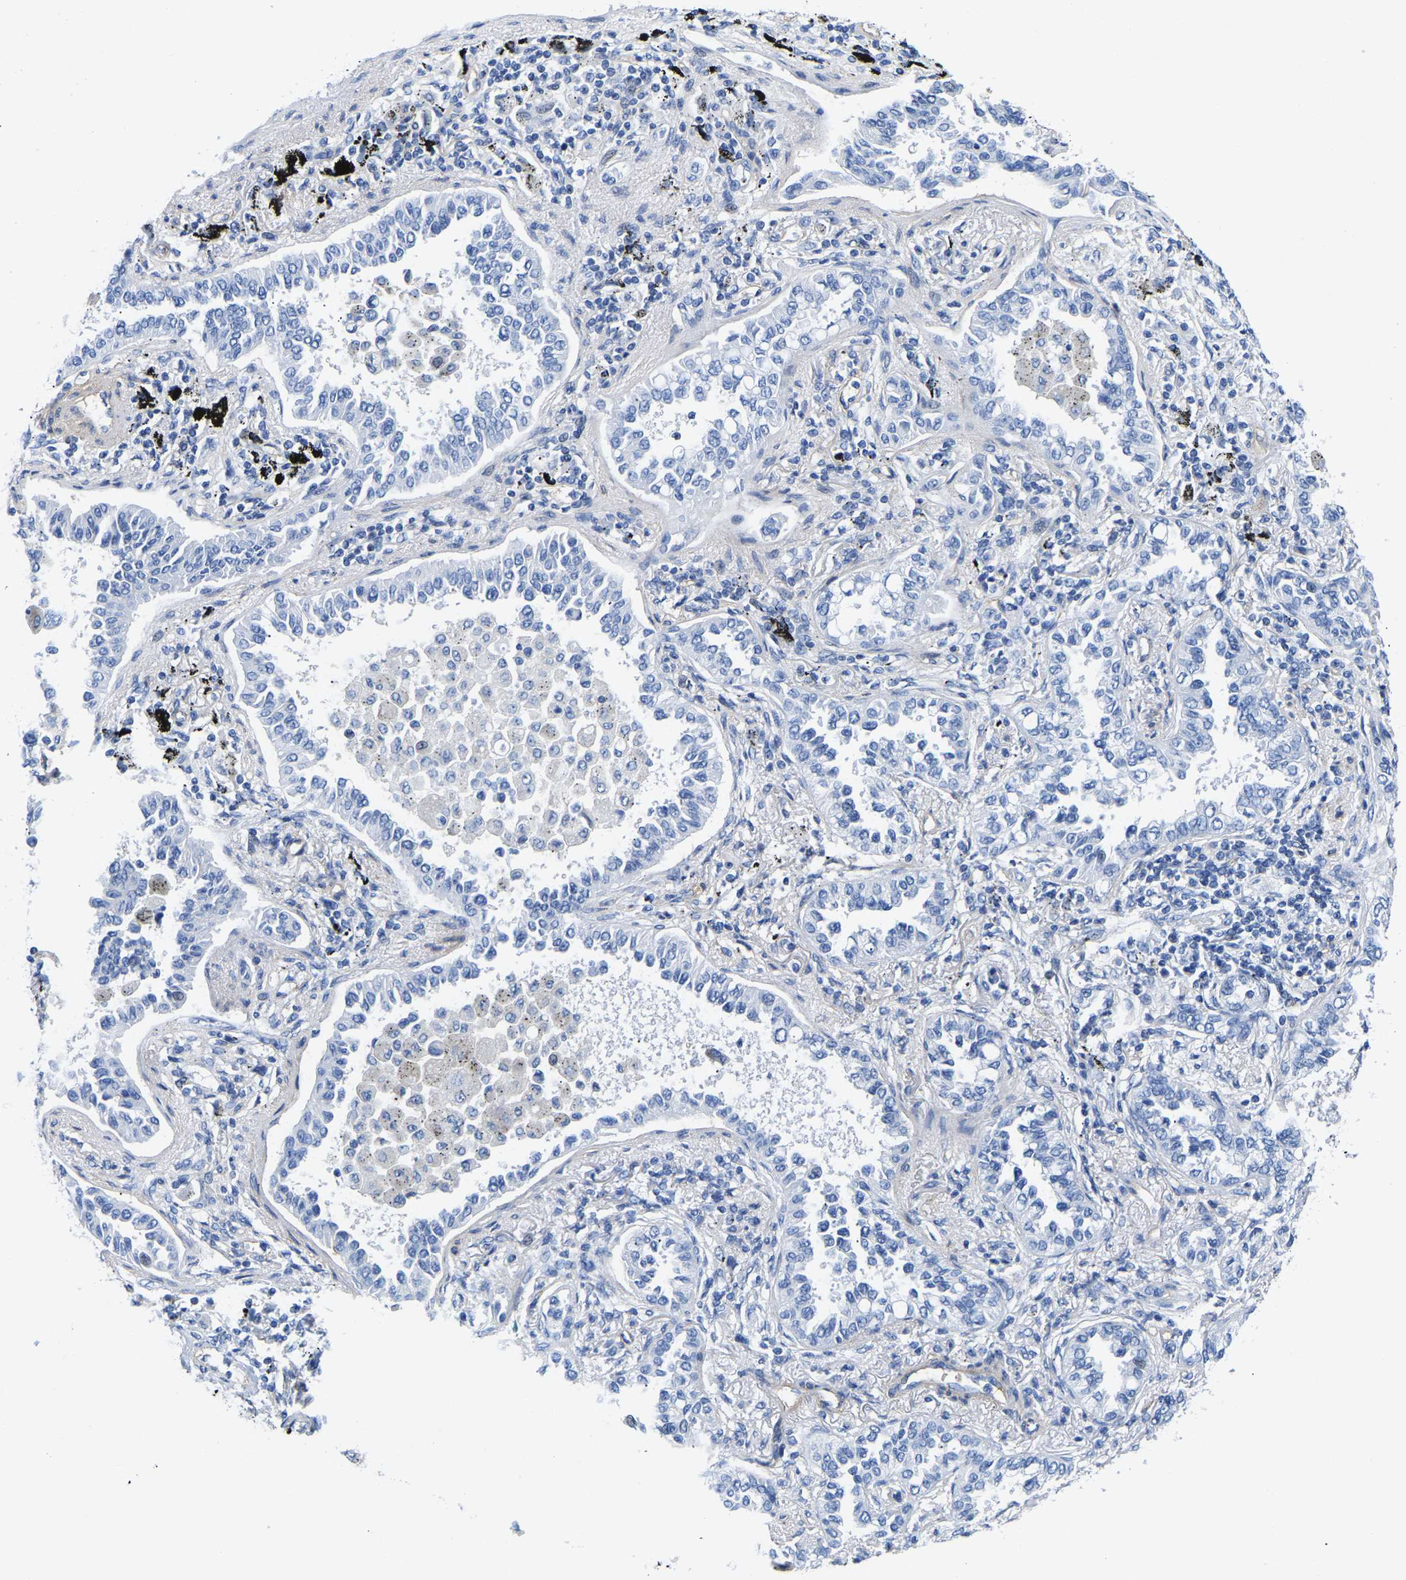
{"staining": {"intensity": "negative", "quantity": "none", "location": "none"}, "tissue": "lung cancer", "cell_type": "Tumor cells", "image_type": "cancer", "snomed": [{"axis": "morphology", "description": "Normal tissue, NOS"}, {"axis": "morphology", "description": "Adenocarcinoma, NOS"}, {"axis": "topography", "description": "Lung"}], "caption": "Lung cancer was stained to show a protein in brown. There is no significant staining in tumor cells.", "gene": "UPK3A", "patient": {"sex": "male", "age": 59}}